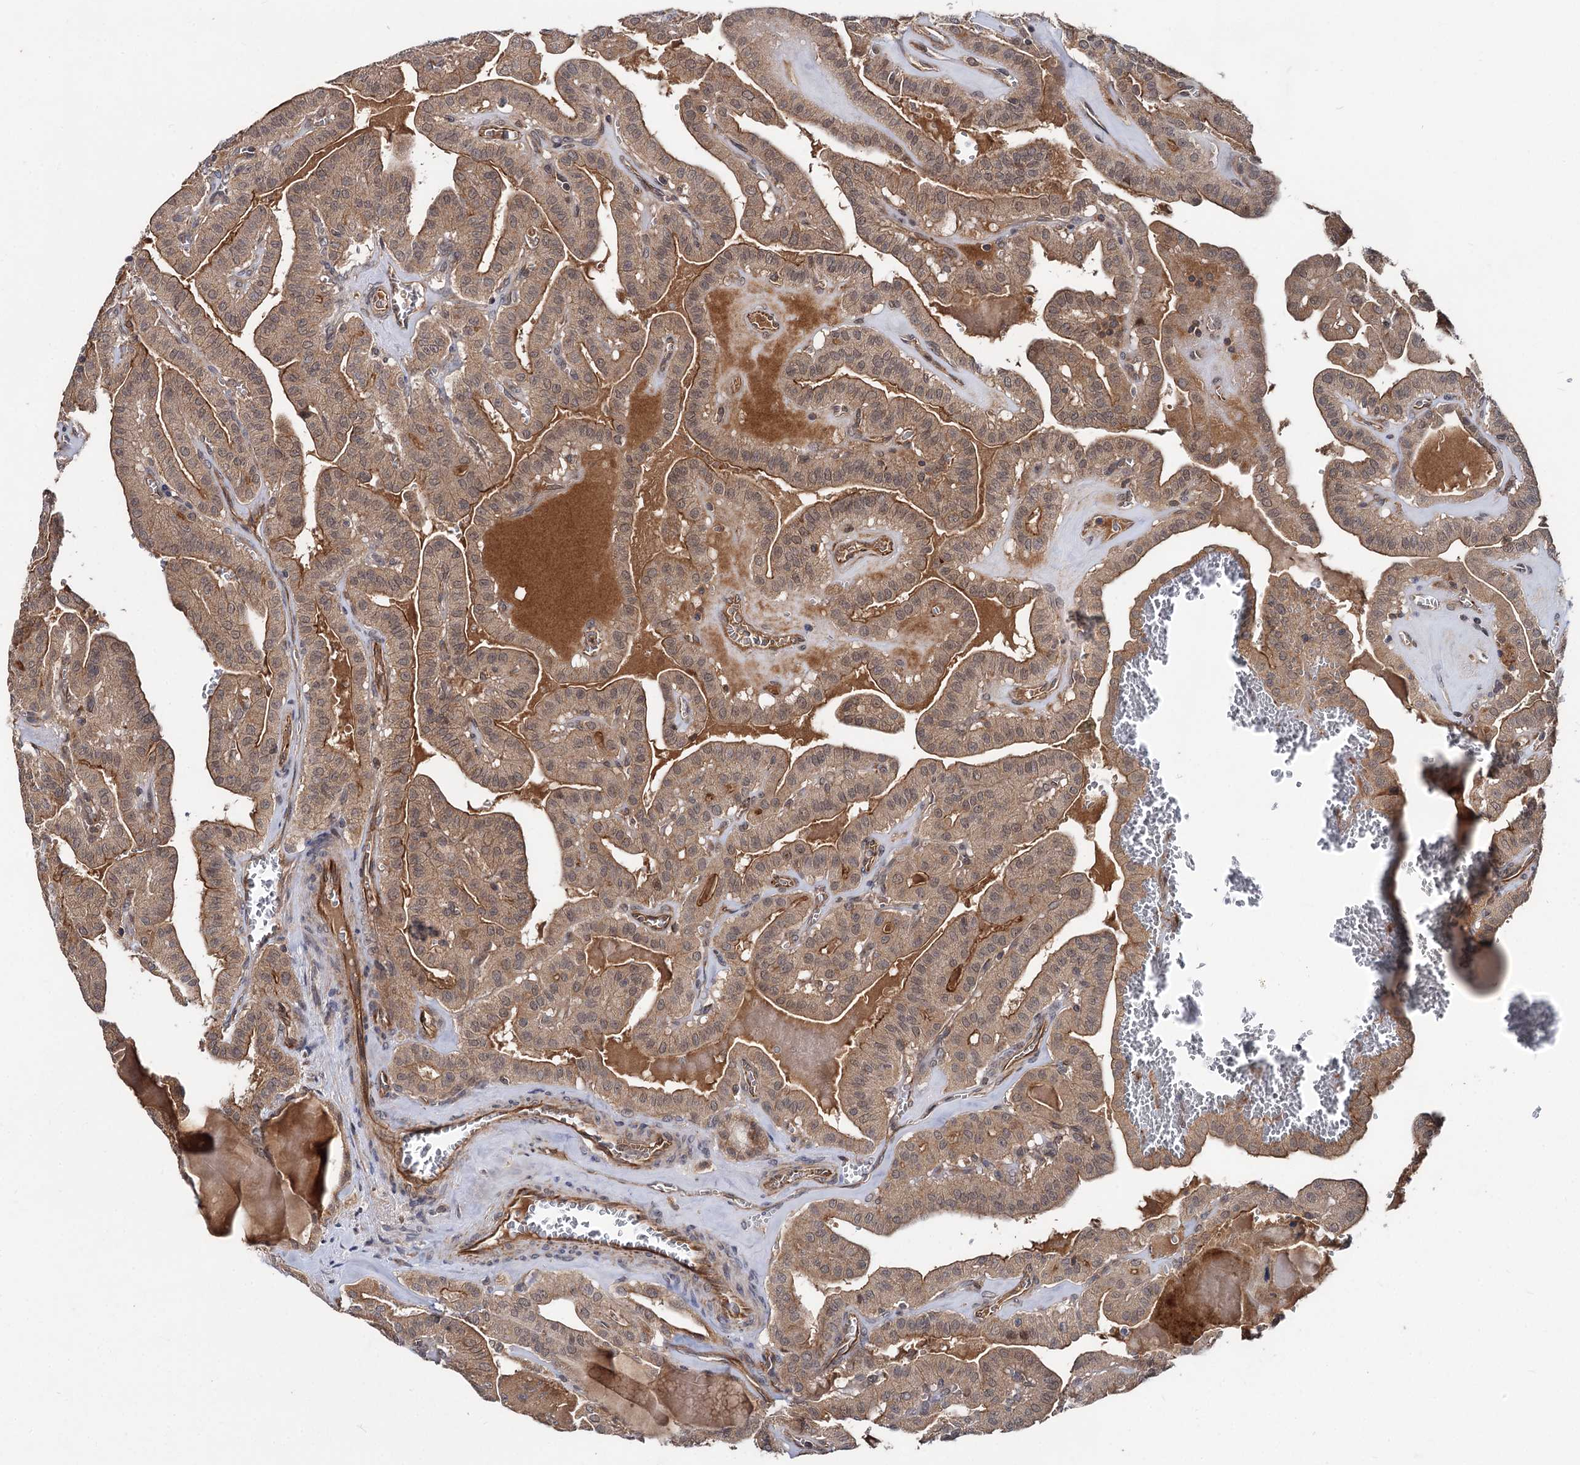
{"staining": {"intensity": "moderate", "quantity": ">75%", "location": "cytoplasmic/membranous"}, "tissue": "thyroid cancer", "cell_type": "Tumor cells", "image_type": "cancer", "snomed": [{"axis": "morphology", "description": "Papillary adenocarcinoma, NOS"}, {"axis": "topography", "description": "Thyroid gland"}], "caption": "Human thyroid cancer (papillary adenocarcinoma) stained for a protein (brown) exhibits moderate cytoplasmic/membranous positive positivity in approximately >75% of tumor cells.", "gene": "TEX9", "patient": {"sex": "male", "age": 52}}